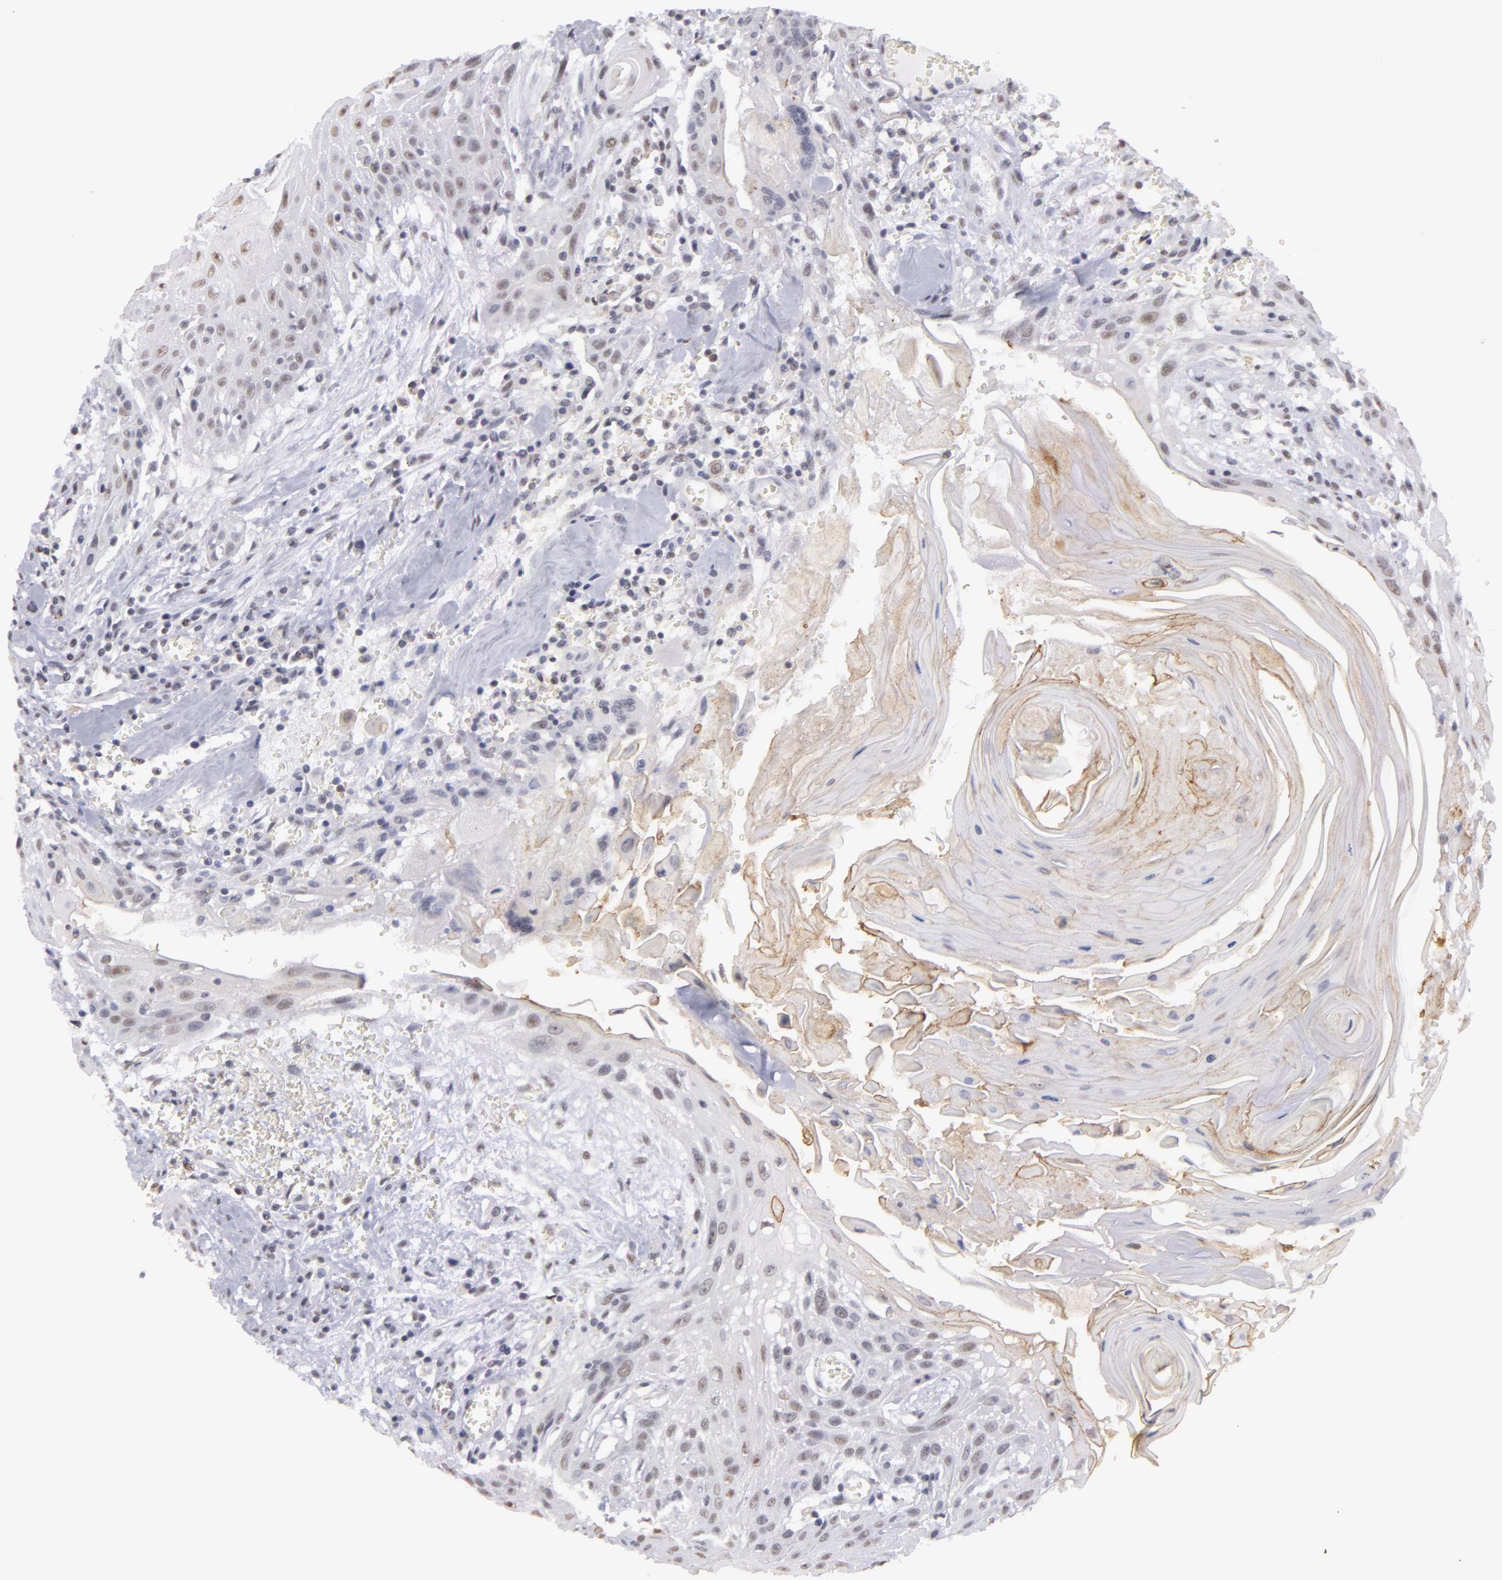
{"staining": {"intensity": "negative", "quantity": "none", "location": "none"}, "tissue": "head and neck cancer", "cell_type": "Tumor cells", "image_type": "cancer", "snomed": [{"axis": "morphology", "description": "Squamous cell carcinoma, NOS"}, {"axis": "morphology", "description": "Squamous cell carcinoma, metastatic, NOS"}, {"axis": "topography", "description": "Lymph node"}, {"axis": "topography", "description": "Salivary gland"}, {"axis": "topography", "description": "Head-Neck"}], "caption": "The photomicrograph demonstrates no staining of tumor cells in head and neck cancer. (Immunohistochemistry, brightfield microscopy, high magnification).", "gene": "RRP7A", "patient": {"sex": "female", "age": 74}}